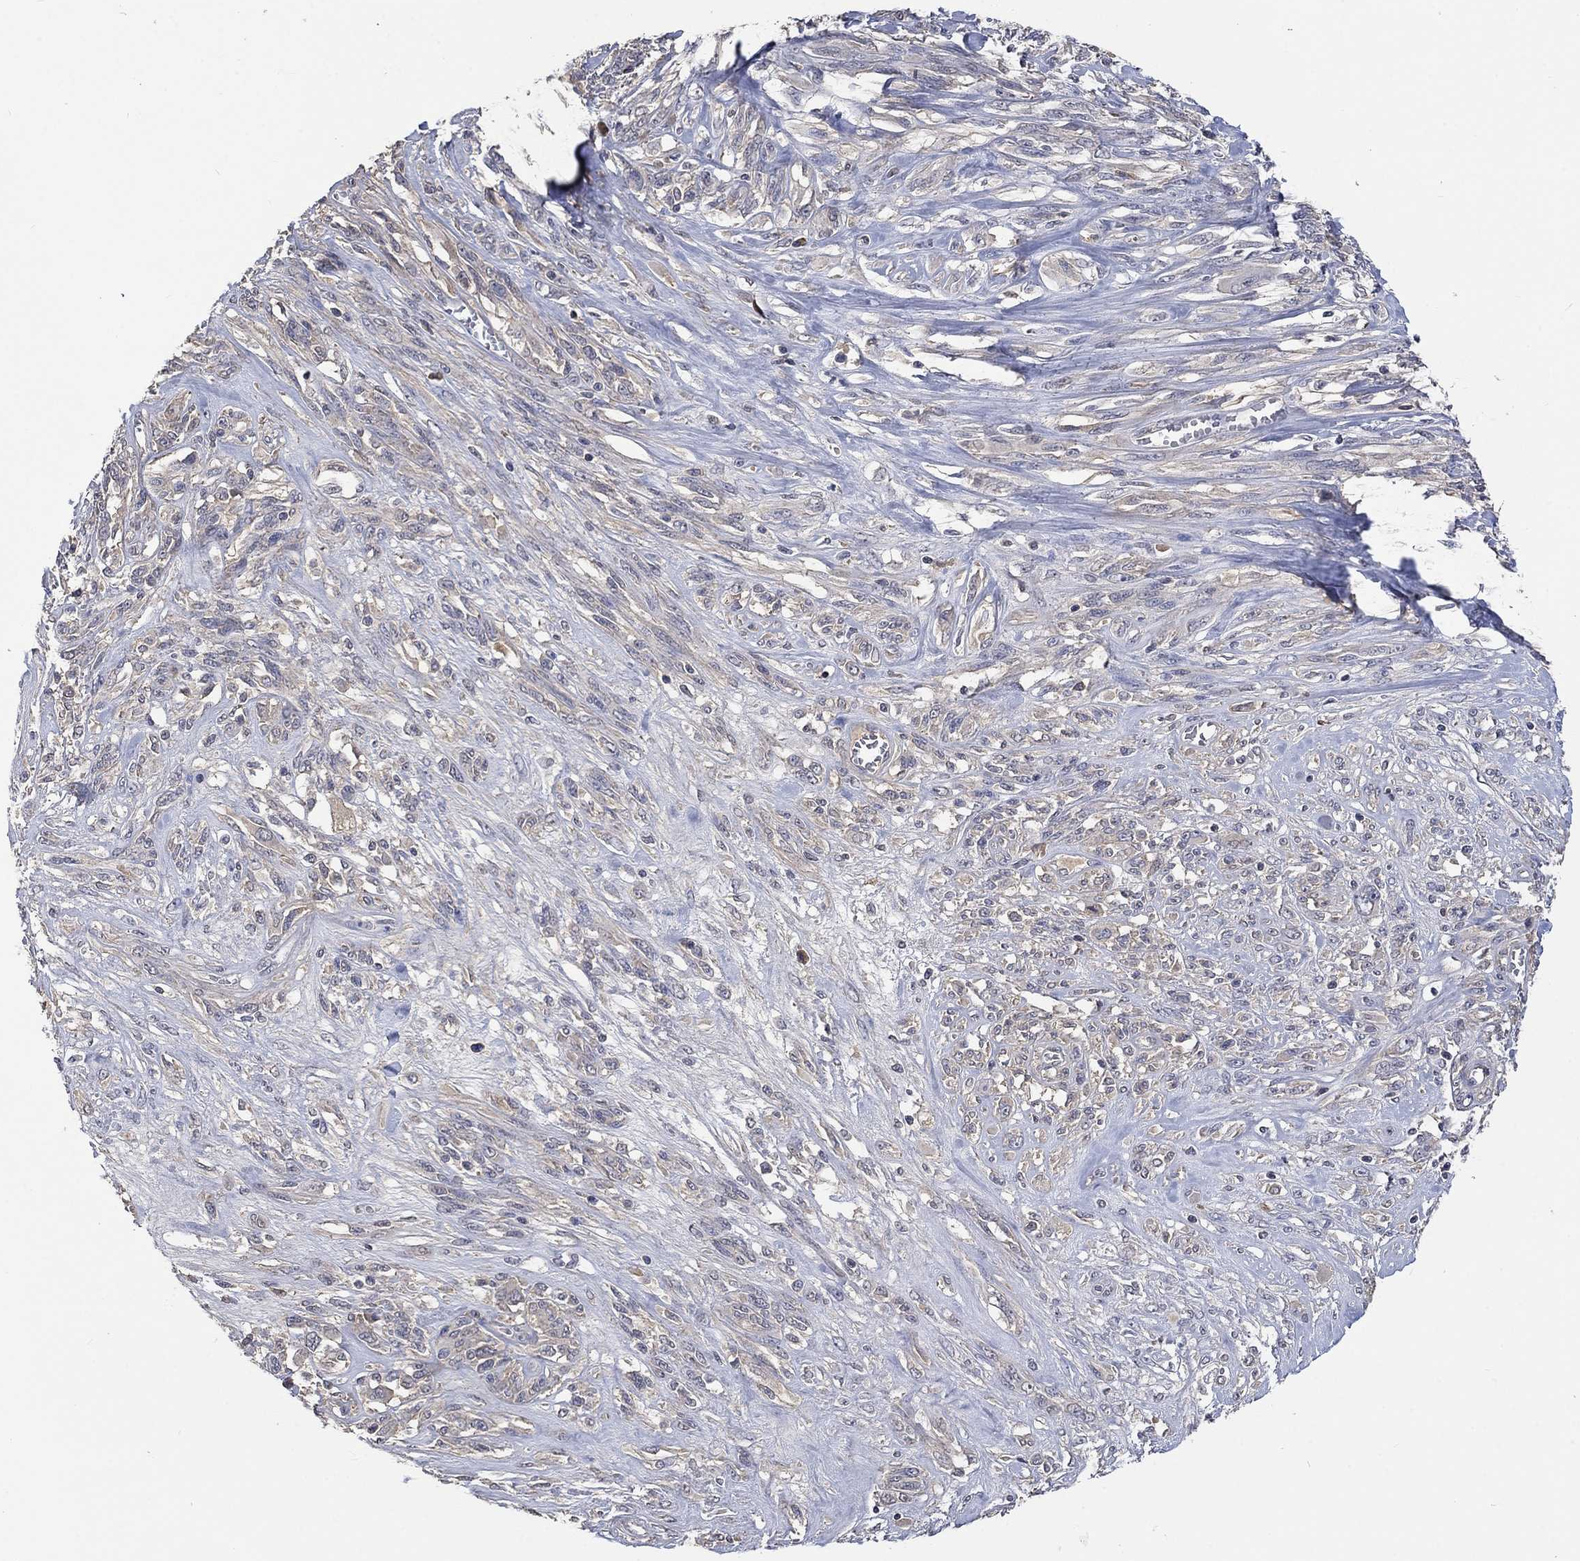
{"staining": {"intensity": "negative", "quantity": "none", "location": "none"}, "tissue": "melanoma", "cell_type": "Tumor cells", "image_type": "cancer", "snomed": [{"axis": "morphology", "description": "Malignant melanoma, NOS"}, {"axis": "topography", "description": "Skin"}], "caption": "Immunohistochemical staining of human melanoma shows no significant positivity in tumor cells.", "gene": "ZBTB18", "patient": {"sex": "female", "age": 91}}